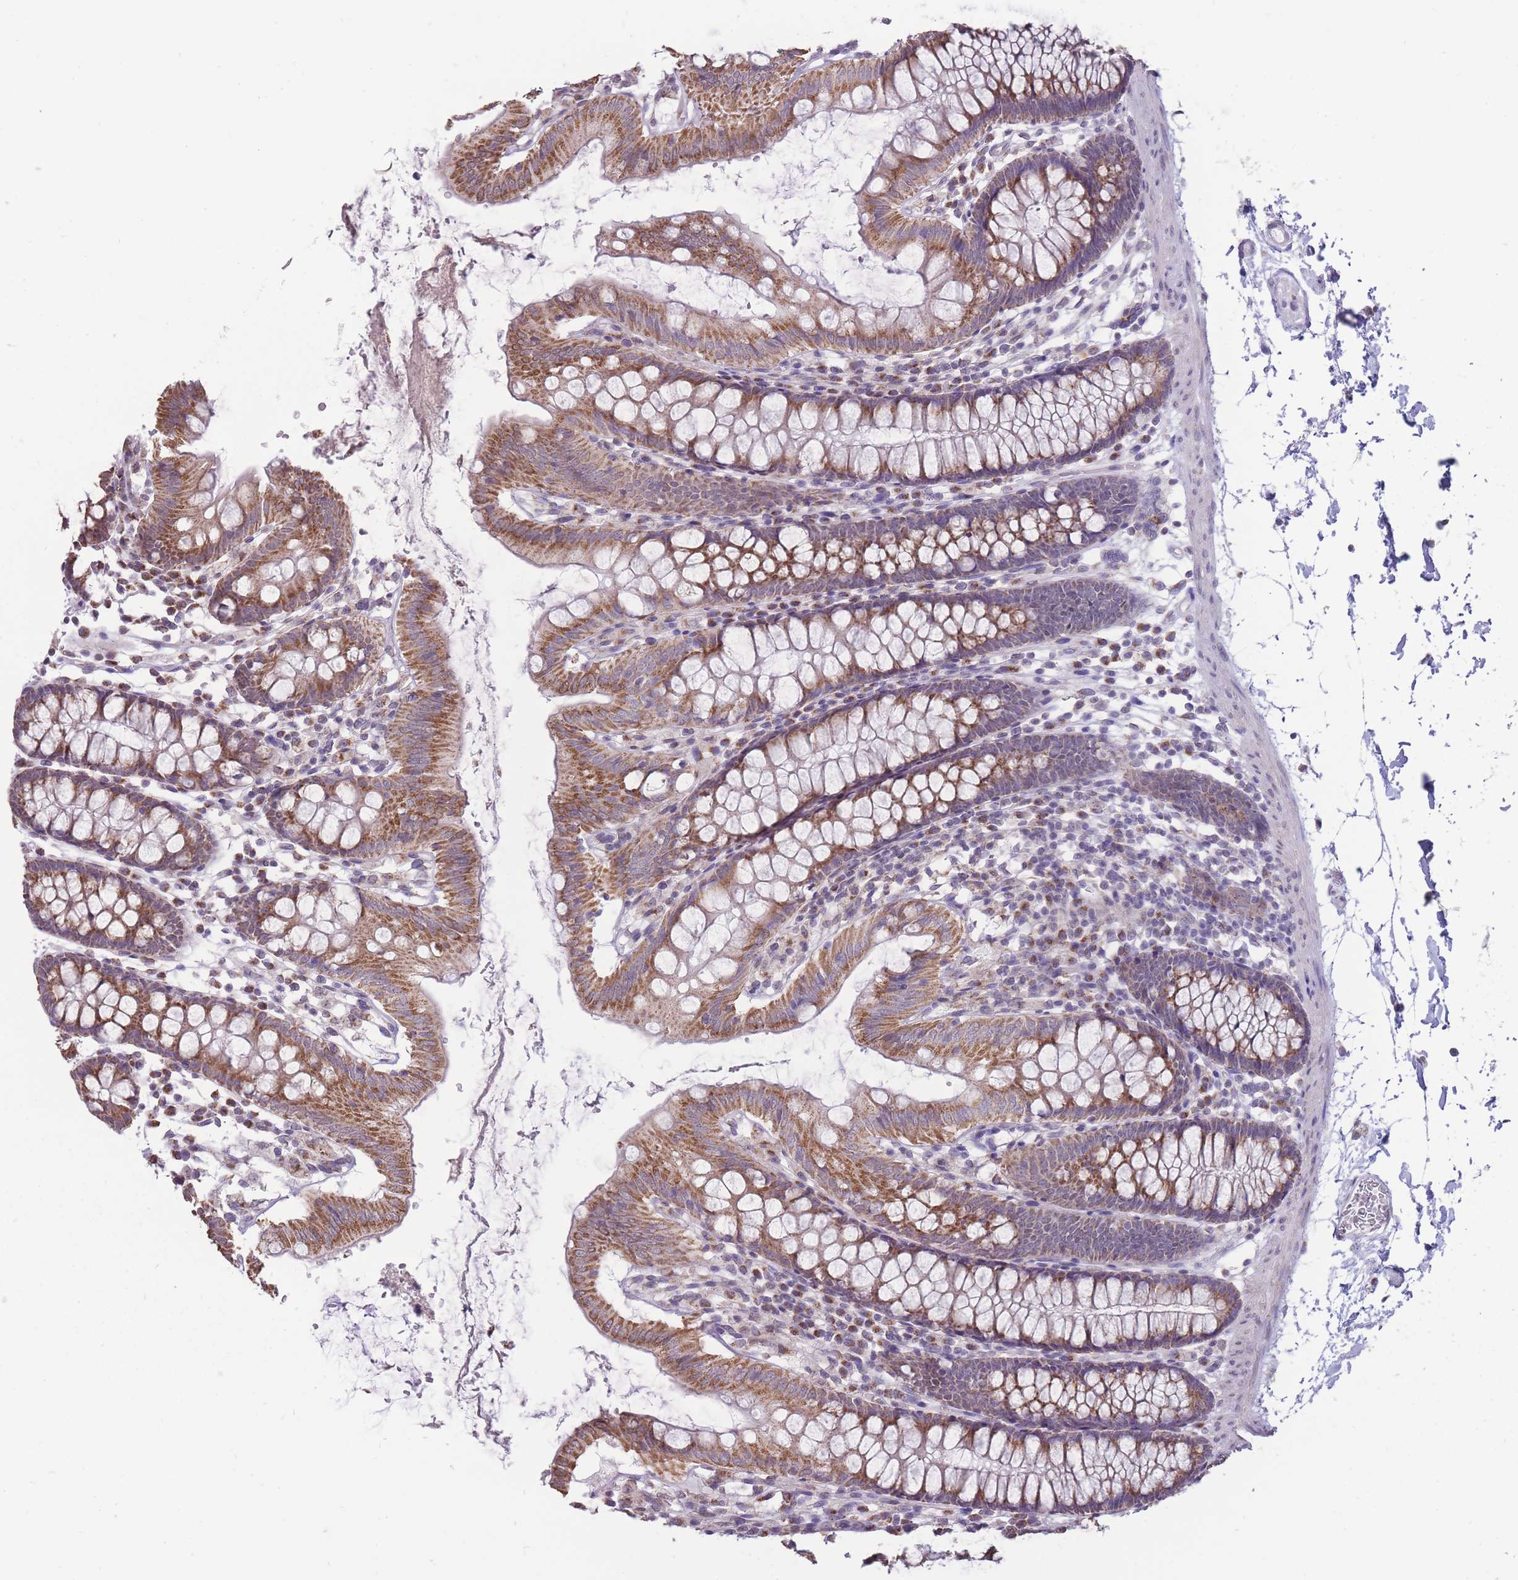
{"staining": {"intensity": "negative", "quantity": "none", "location": "none"}, "tissue": "colon", "cell_type": "Endothelial cells", "image_type": "normal", "snomed": [{"axis": "morphology", "description": "Normal tissue, NOS"}, {"axis": "topography", "description": "Colon"}], "caption": "DAB (3,3'-diaminobenzidine) immunohistochemical staining of normal colon shows no significant expression in endothelial cells.", "gene": "NELL1", "patient": {"sex": "male", "age": 75}}